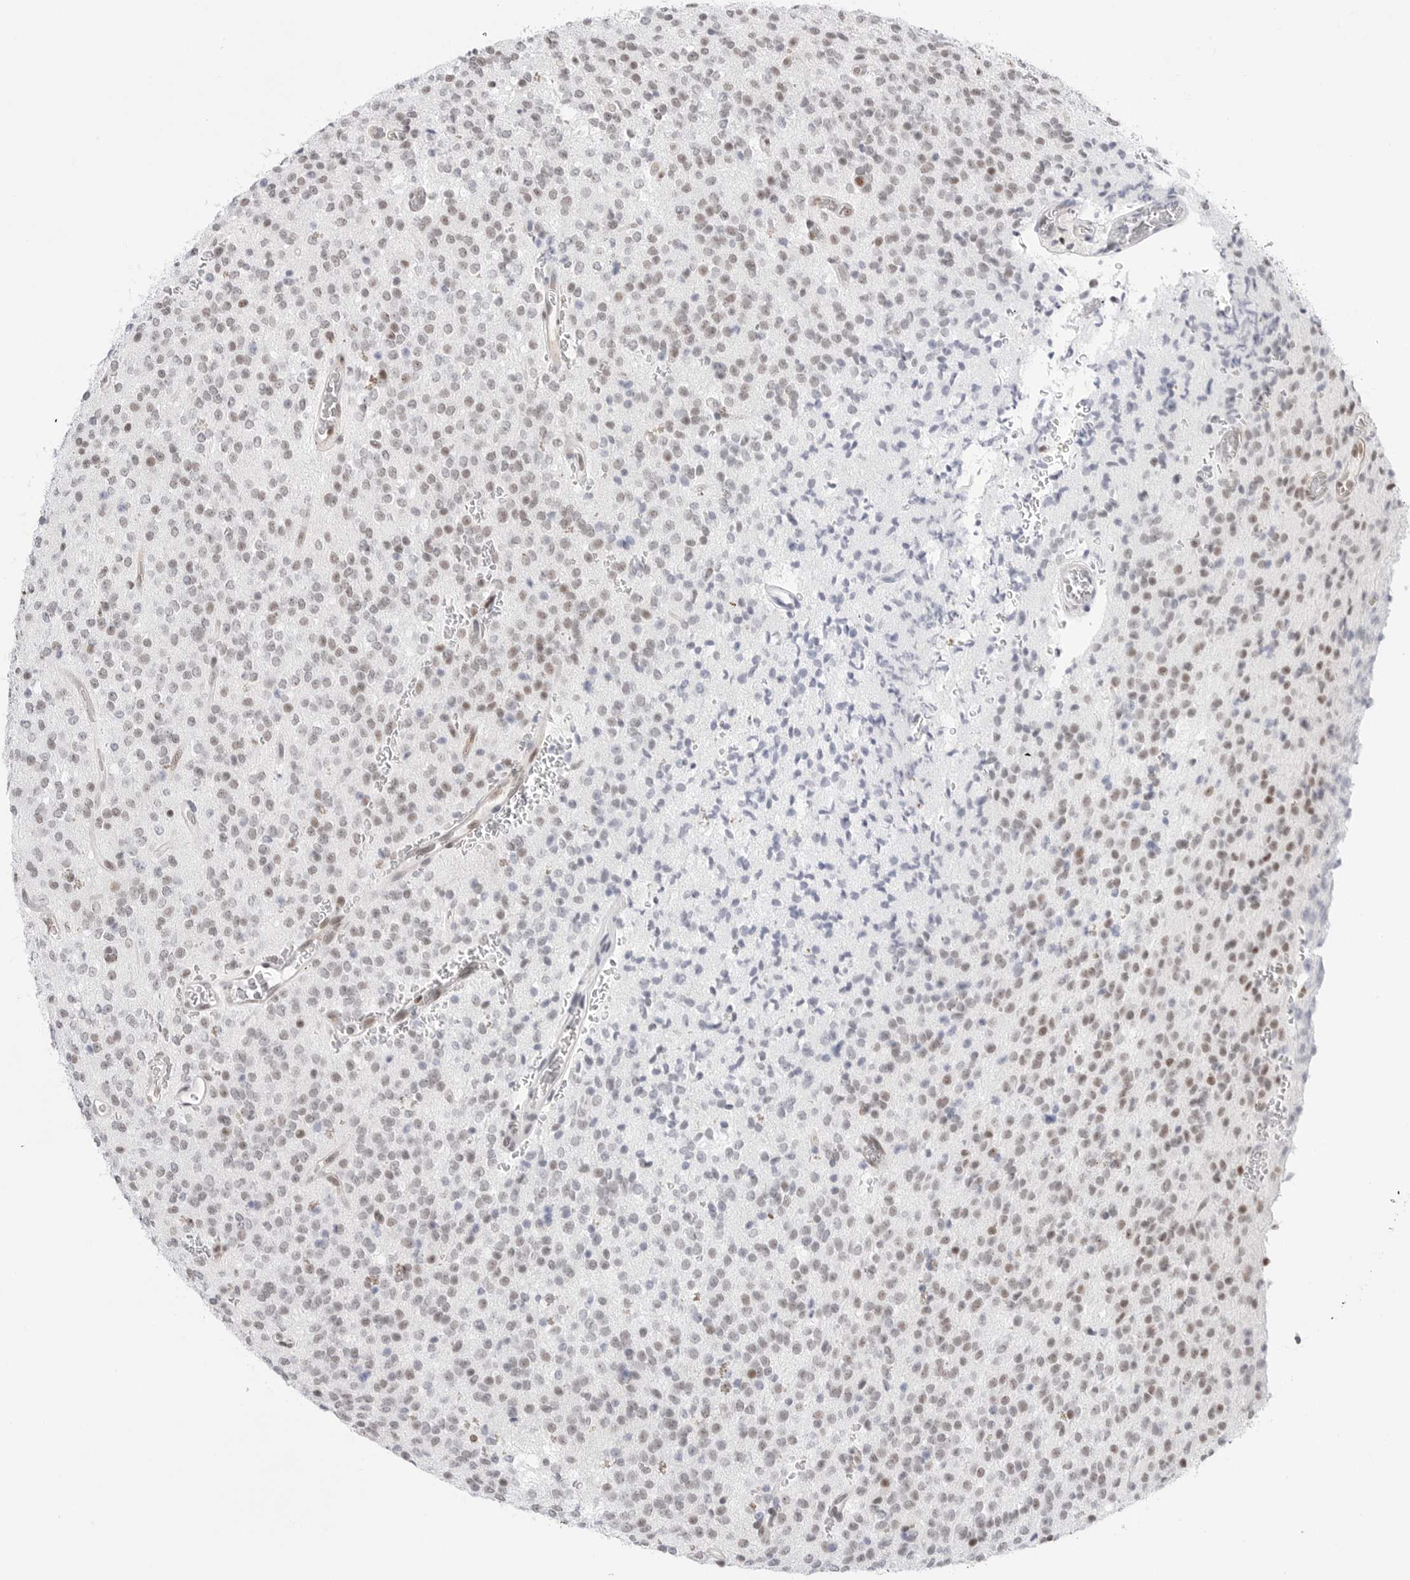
{"staining": {"intensity": "weak", "quantity": "25%-75%", "location": "nuclear"}, "tissue": "glioma", "cell_type": "Tumor cells", "image_type": "cancer", "snomed": [{"axis": "morphology", "description": "Glioma, malignant, High grade"}, {"axis": "topography", "description": "Brain"}], "caption": "Immunohistochemical staining of human malignant glioma (high-grade) demonstrates low levels of weak nuclear protein expression in approximately 25%-75% of tumor cells. The staining is performed using DAB (3,3'-diaminobenzidine) brown chromogen to label protein expression. The nuclei are counter-stained blue using hematoxylin.", "gene": "C1orf162", "patient": {"sex": "male", "age": 34}}